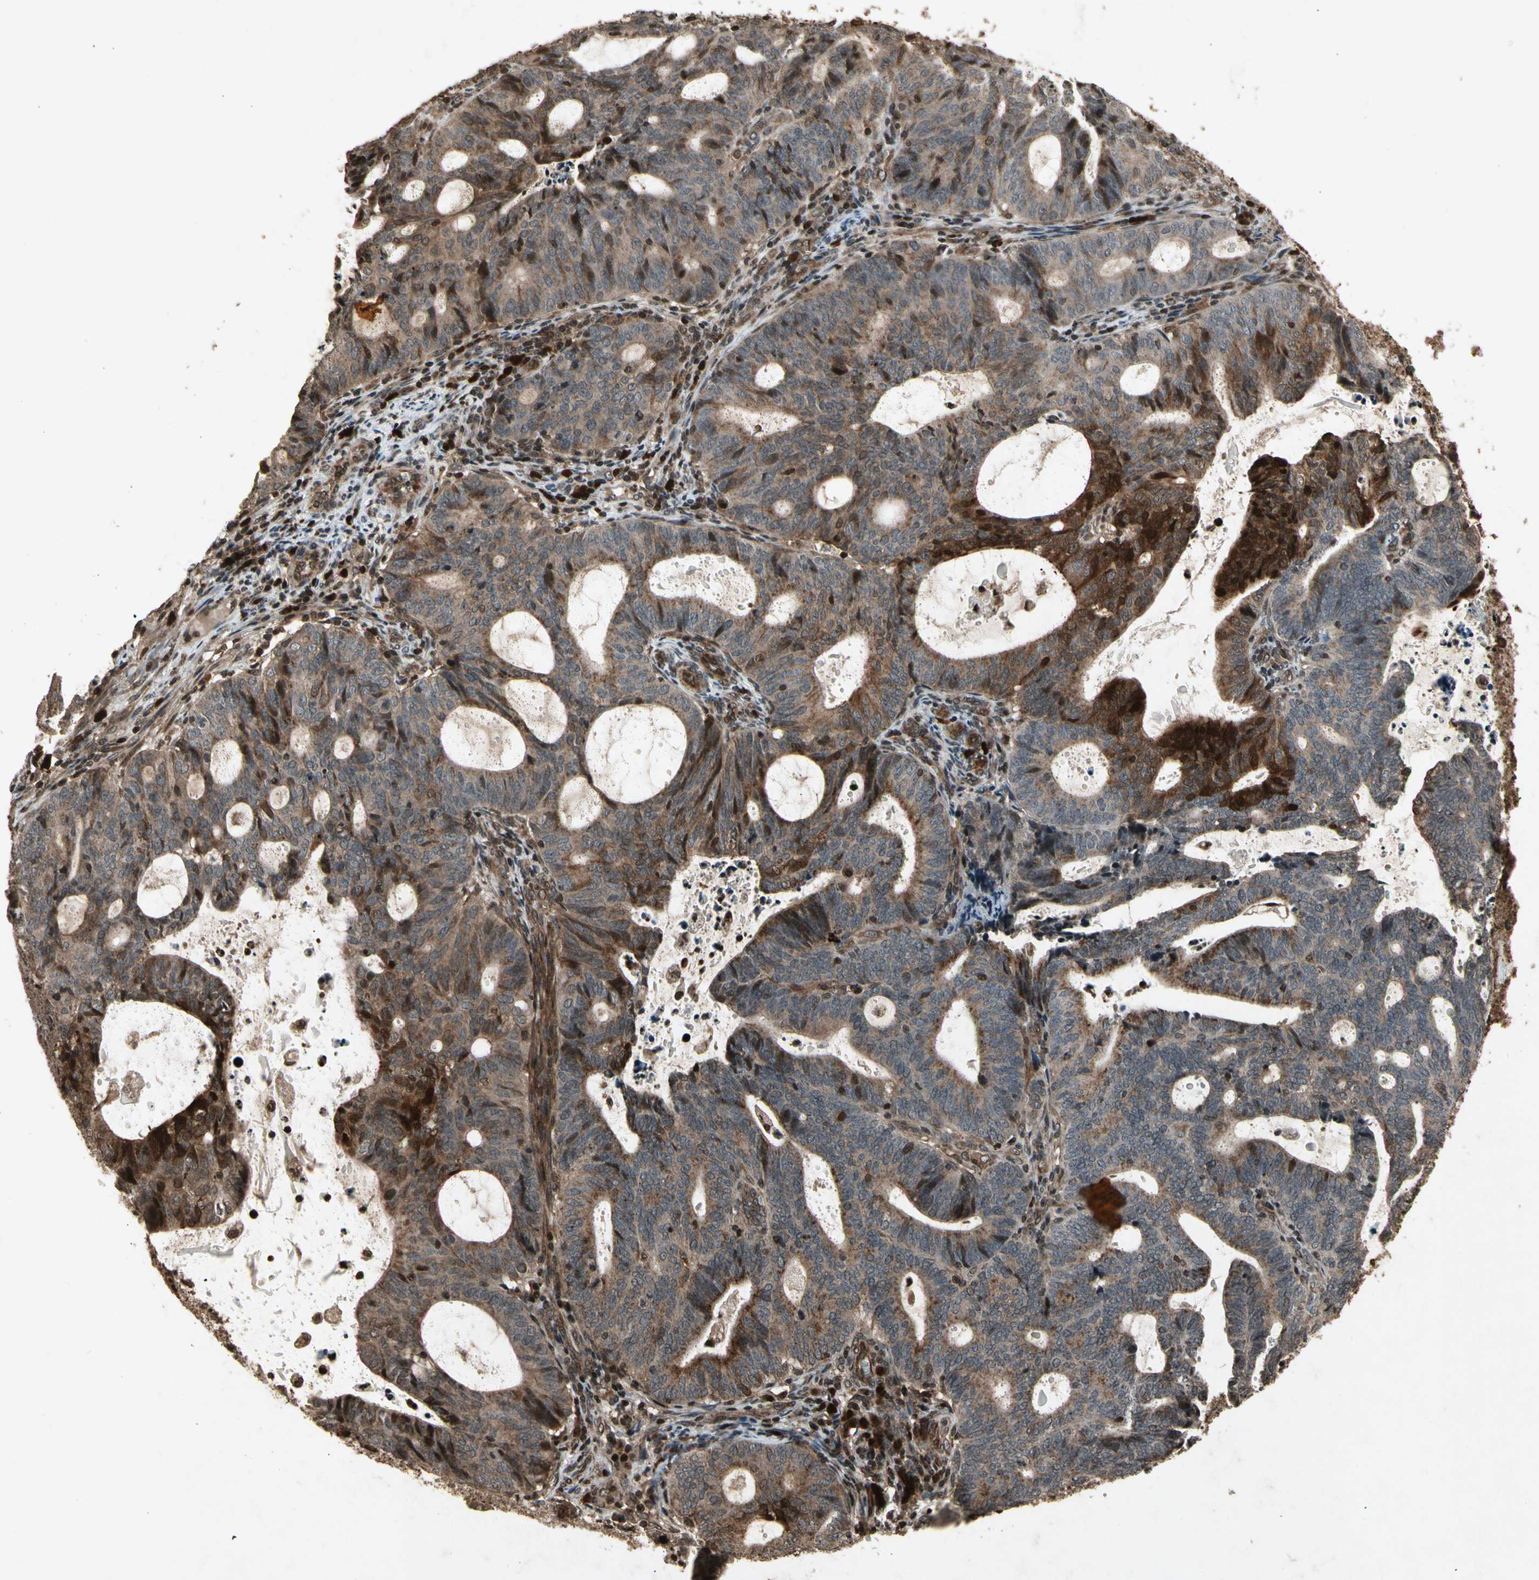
{"staining": {"intensity": "moderate", "quantity": ">75%", "location": "cytoplasmic/membranous"}, "tissue": "endometrial cancer", "cell_type": "Tumor cells", "image_type": "cancer", "snomed": [{"axis": "morphology", "description": "Adenocarcinoma, NOS"}, {"axis": "topography", "description": "Uterus"}], "caption": "Immunohistochemistry (DAB (3,3'-diaminobenzidine)) staining of human adenocarcinoma (endometrial) shows moderate cytoplasmic/membranous protein positivity in about >75% of tumor cells. Using DAB (3,3'-diaminobenzidine) (brown) and hematoxylin (blue) stains, captured at high magnification using brightfield microscopy.", "gene": "GLRX", "patient": {"sex": "female", "age": 83}}